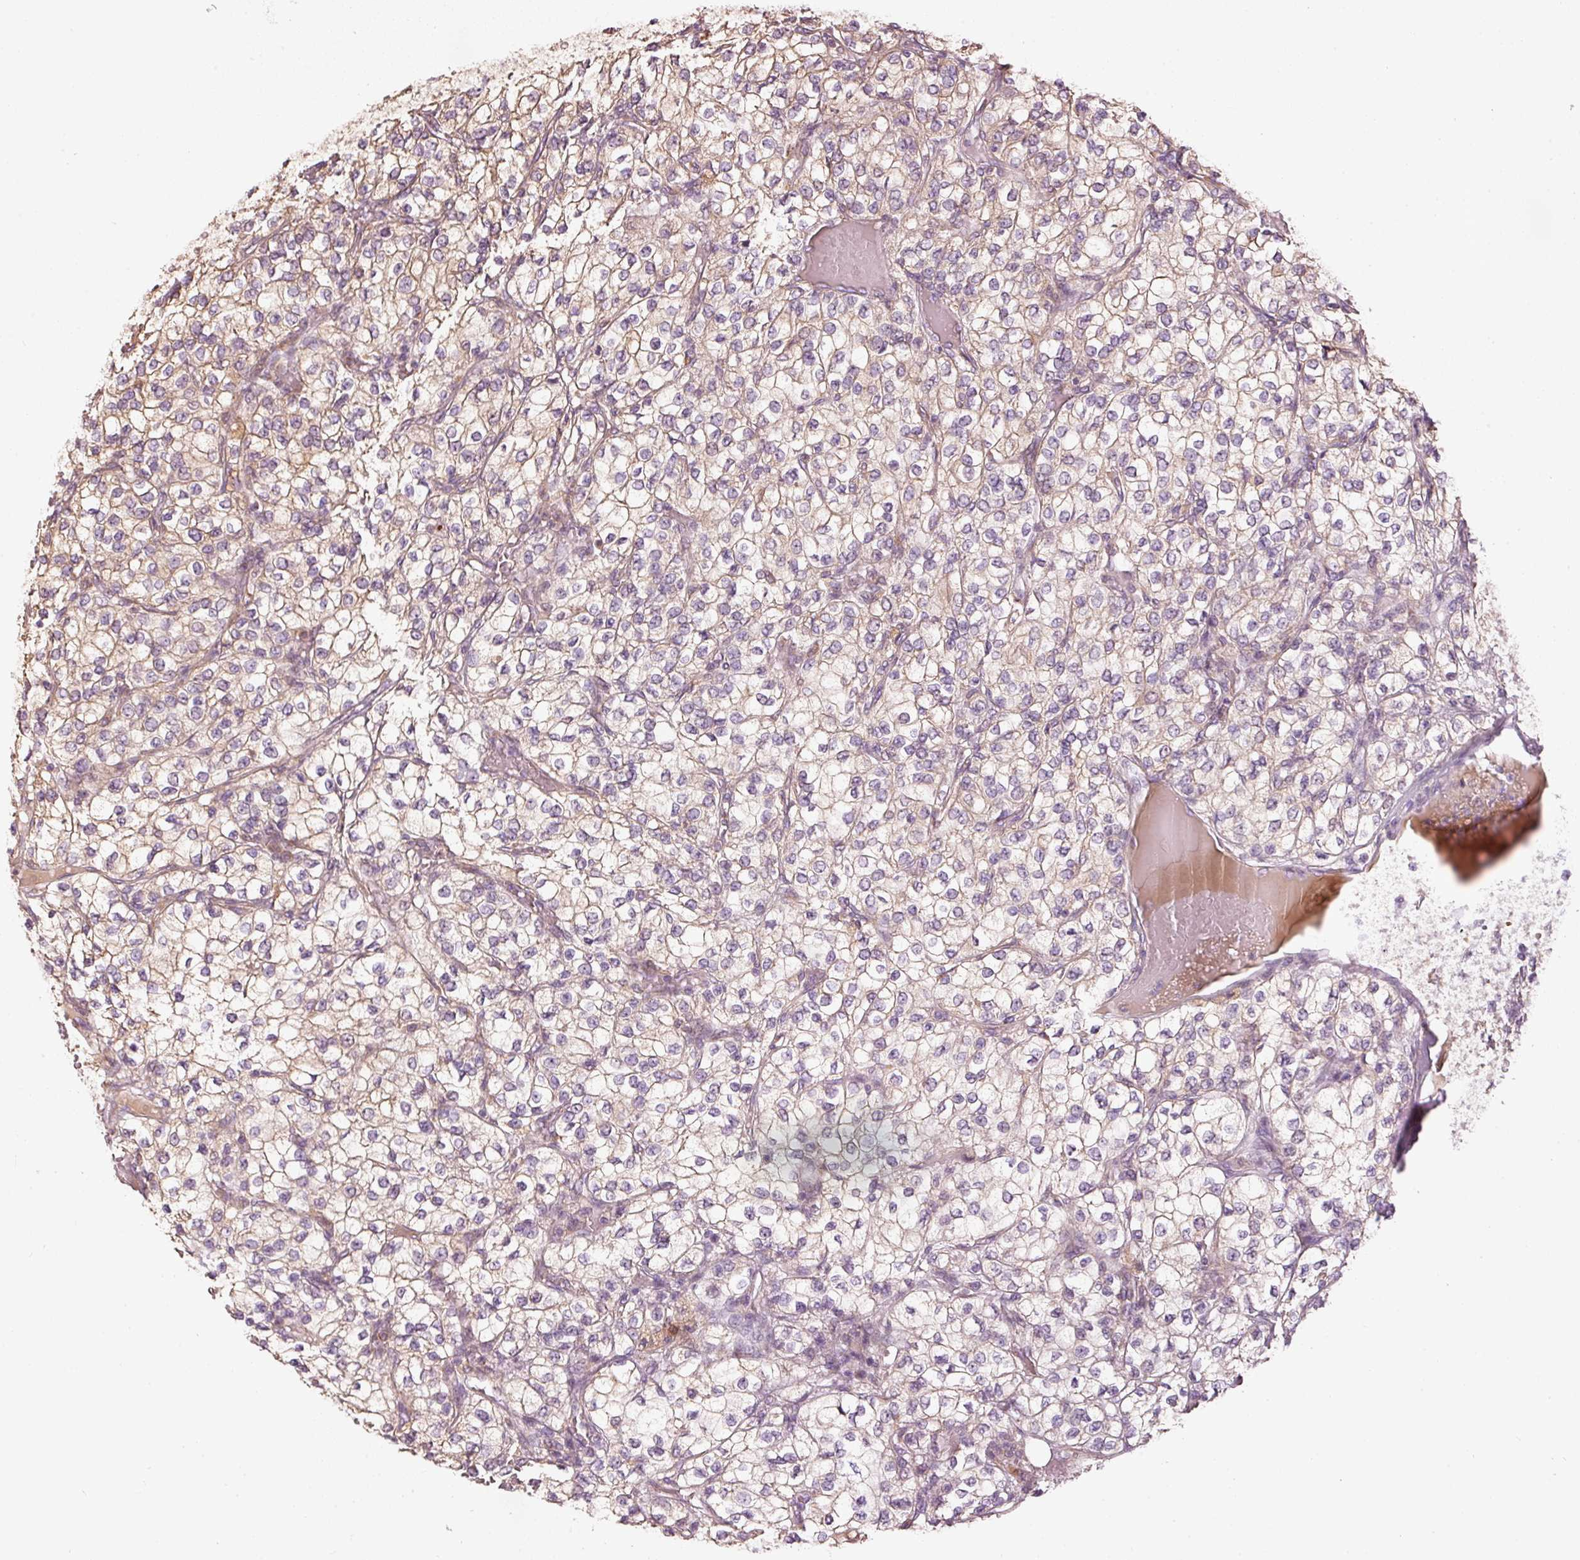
{"staining": {"intensity": "moderate", "quantity": "25%-75%", "location": "cytoplasmic/membranous"}, "tissue": "renal cancer", "cell_type": "Tumor cells", "image_type": "cancer", "snomed": [{"axis": "morphology", "description": "Adenocarcinoma, NOS"}, {"axis": "topography", "description": "Kidney"}], "caption": "Renal cancer (adenocarcinoma) tissue reveals moderate cytoplasmic/membranous expression in approximately 25%-75% of tumor cells The staining is performed using DAB (3,3'-diaminobenzidine) brown chromogen to label protein expression. The nuclei are counter-stained blue using hematoxylin.", "gene": "MAP10", "patient": {"sex": "male", "age": 80}}